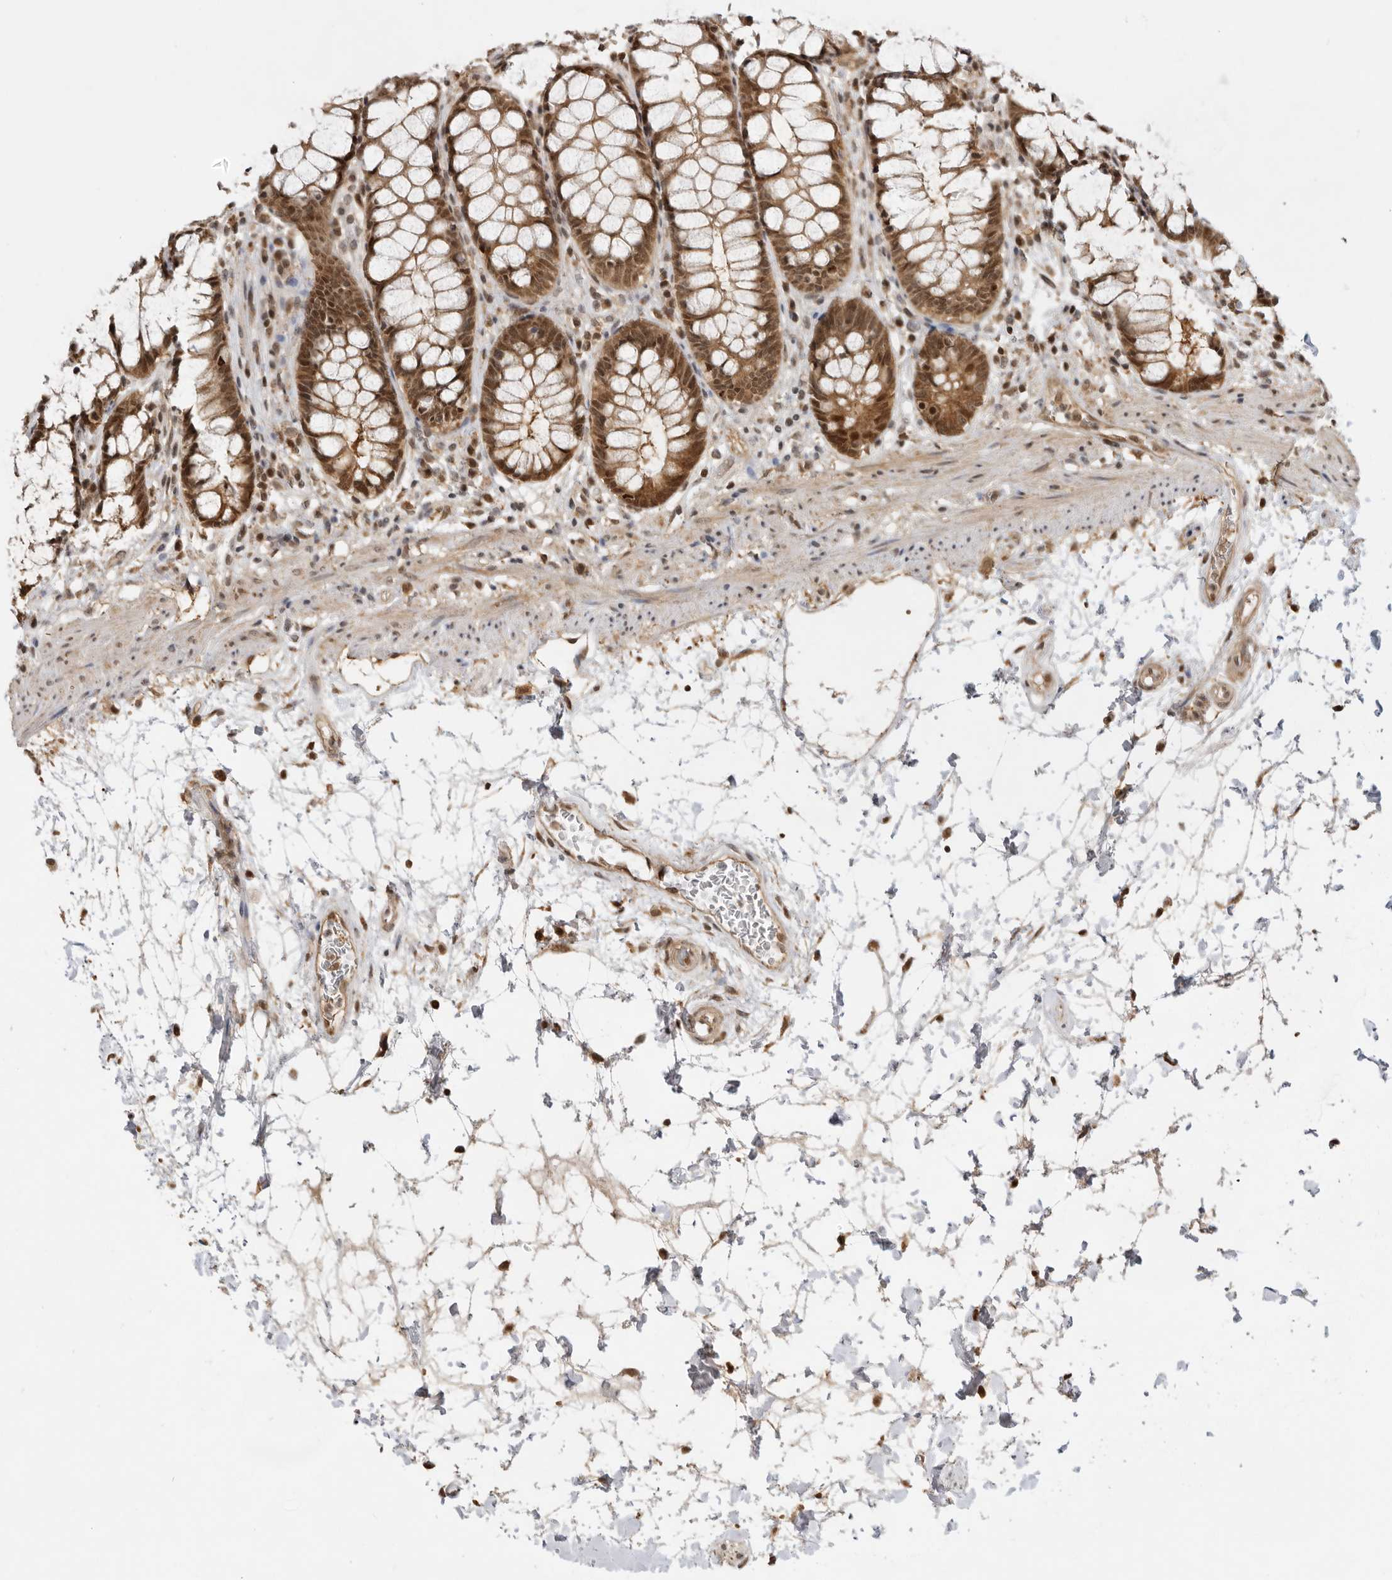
{"staining": {"intensity": "strong", "quantity": ">75%", "location": "cytoplasmic/membranous,nuclear"}, "tissue": "rectum", "cell_type": "Glandular cells", "image_type": "normal", "snomed": [{"axis": "morphology", "description": "Normal tissue, NOS"}, {"axis": "topography", "description": "Rectum"}], "caption": "IHC micrograph of unremarkable rectum stained for a protein (brown), which demonstrates high levels of strong cytoplasmic/membranous,nuclear staining in approximately >75% of glandular cells.", "gene": "ADPRS", "patient": {"sex": "male", "age": 64}}